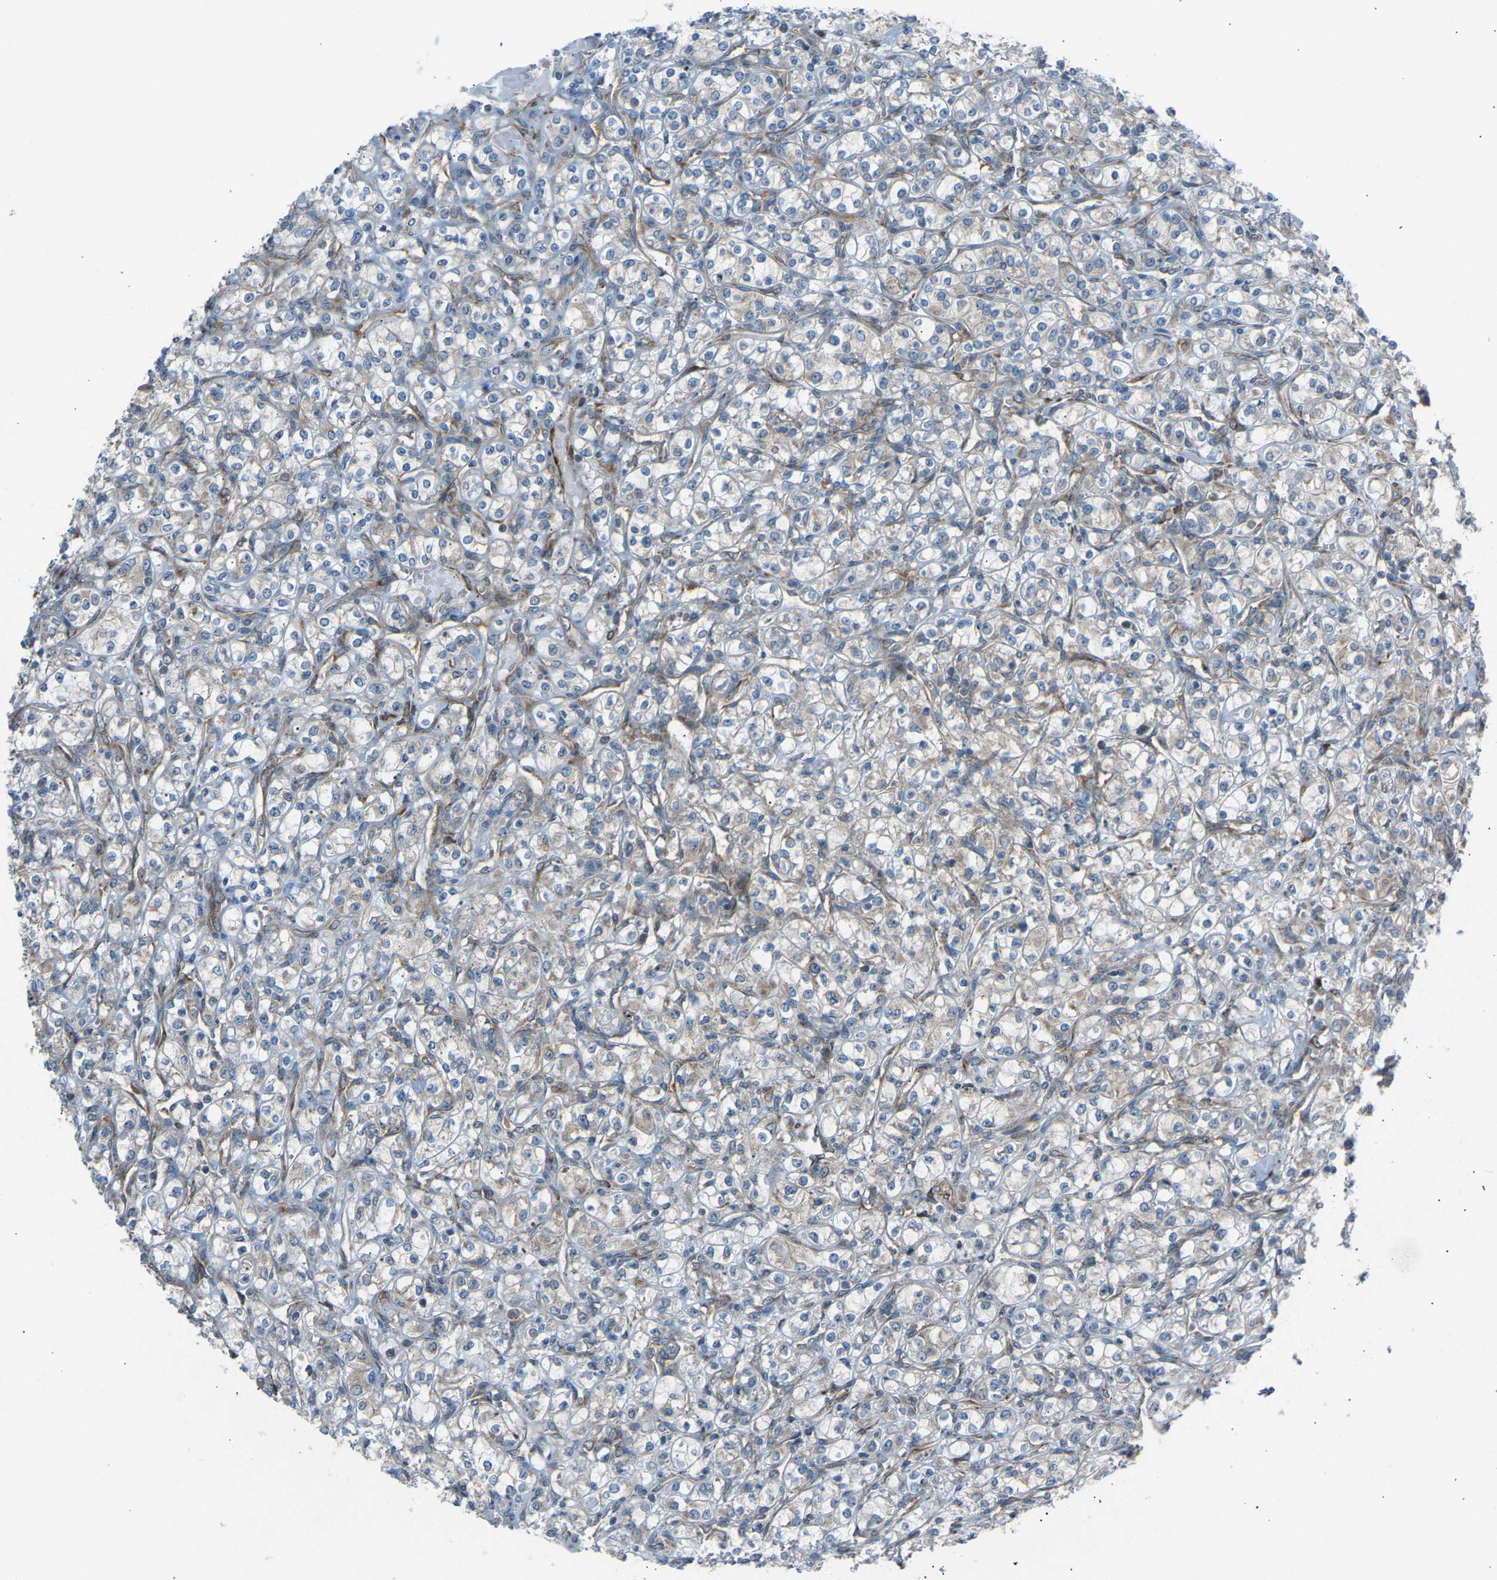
{"staining": {"intensity": "weak", "quantity": "<25%", "location": "cytoplasmic/membranous"}, "tissue": "renal cancer", "cell_type": "Tumor cells", "image_type": "cancer", "snomed": [{"axis": "morphology", "description": "Adenocarcinoma, NOS"}, {"axis": "topography", "description": "Kidney"}], "caption": "A micrograph of renal cancer (adenocarcinoma) stained for a protein exhibits no brown staining in tumor cells.", "gene": "VPS41", "patient": {"sex": "male", "age": 77}}